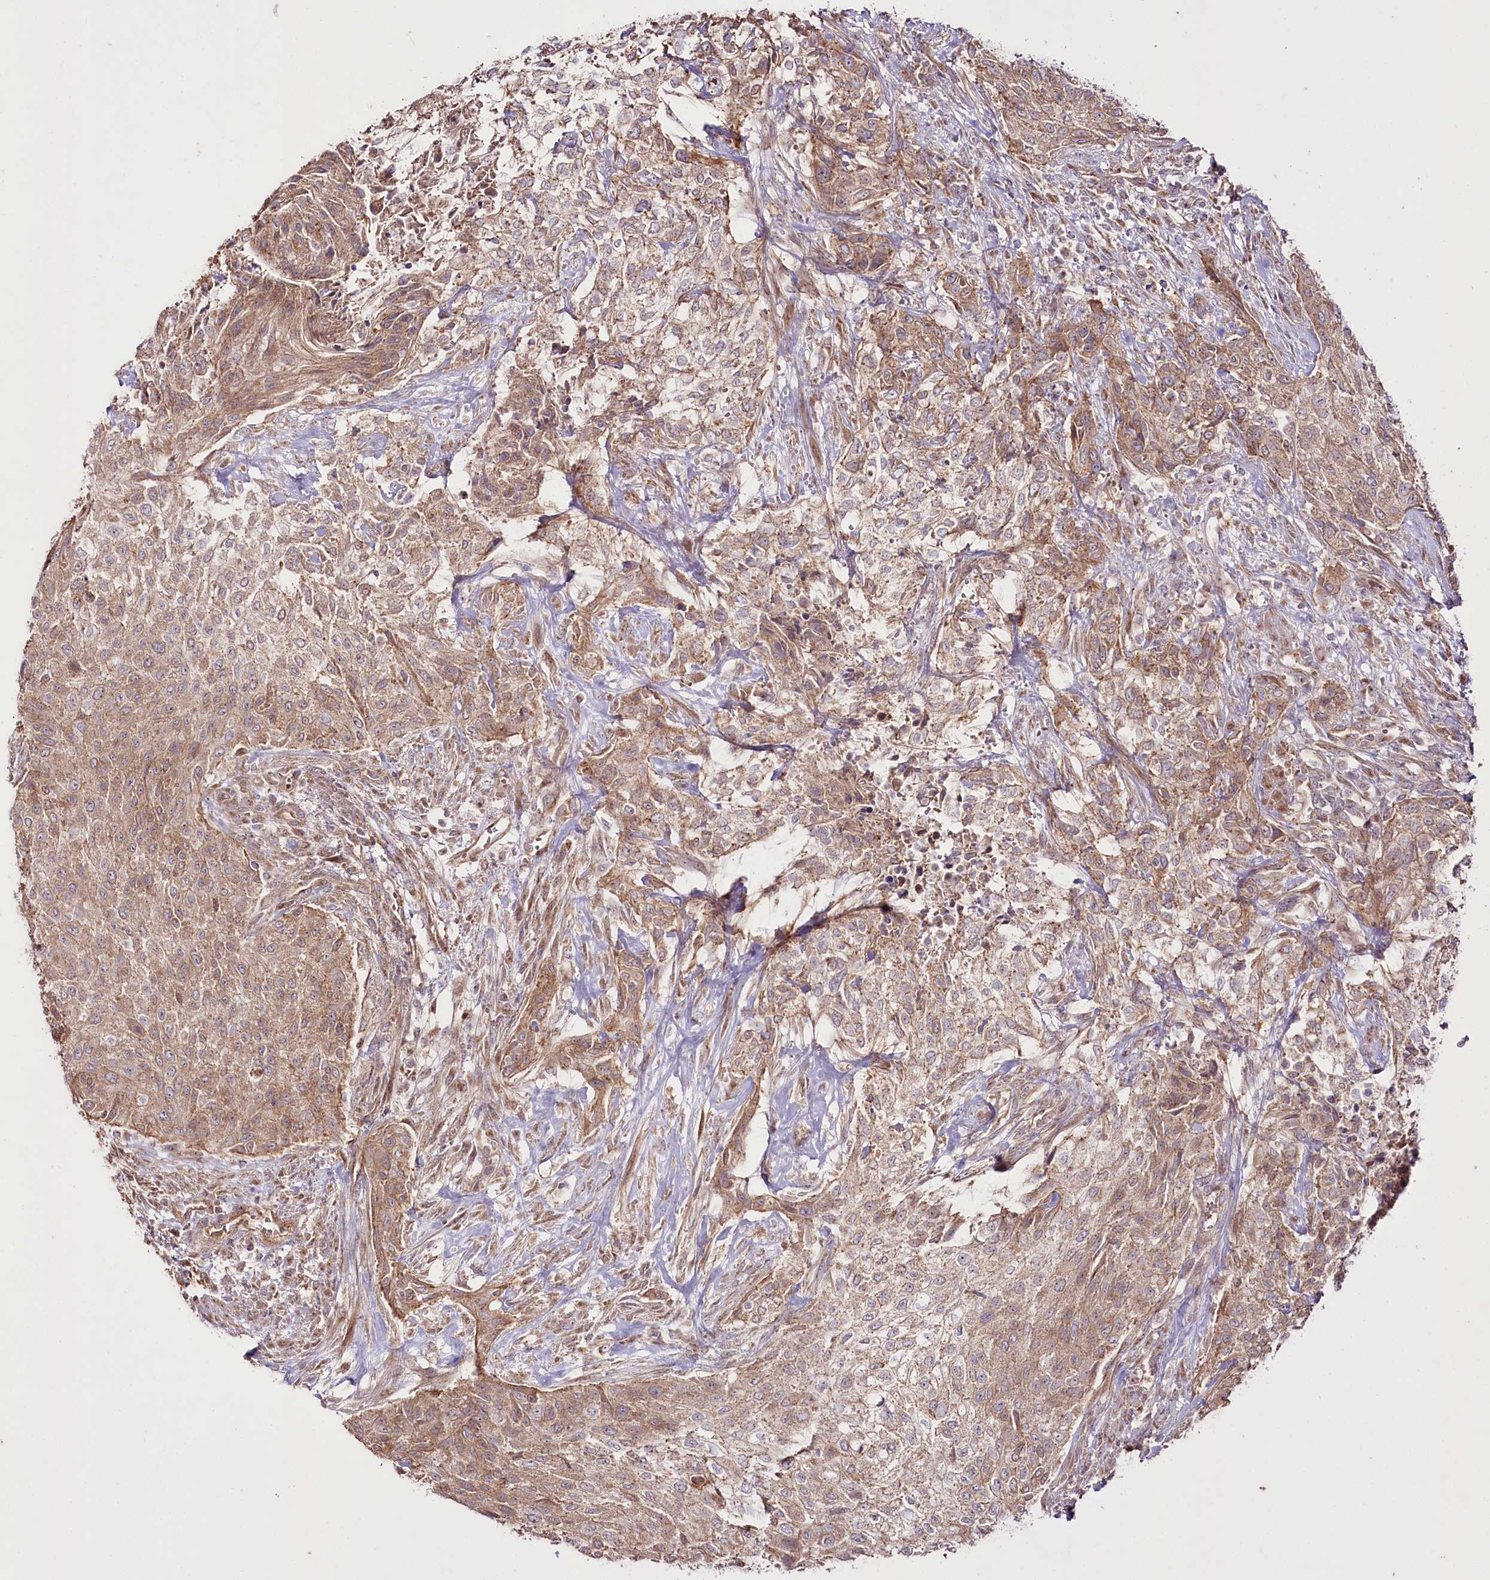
{"staining": {"intensity": "moderate", "quantity": ">75%", "location": "cytoplasmic/membranous"}, "tissue": "urothelial cancer", "cell_type": "Tumor cells", "image_type": "cancer", "snomed": [{"axis": "morphology", "description": "Normal tissue, NOS"}, {"axis": "morphology", "description": "Urothelial carcinoma, NOS"}, {"axis": "topography", "description": "Urinary bladder"}, {"axis": "topography", "description": "Peripheral nerve tissue"}], "caption": "IHC staining of urothelial cancer, which displays medium levels of moderate cytoplasmic/membranous positivity in approximately >75% of tumor cells indicating moderate cytoplasmic/membranous protein expression. The staining was performed using DAB (3,3'-diaminobenzidine) (brown) for protein detection and nuclei were counterstained in hematoxylin (blue).", "gene": "REXO2", "patient": {"sex": "male", "age": 35}}